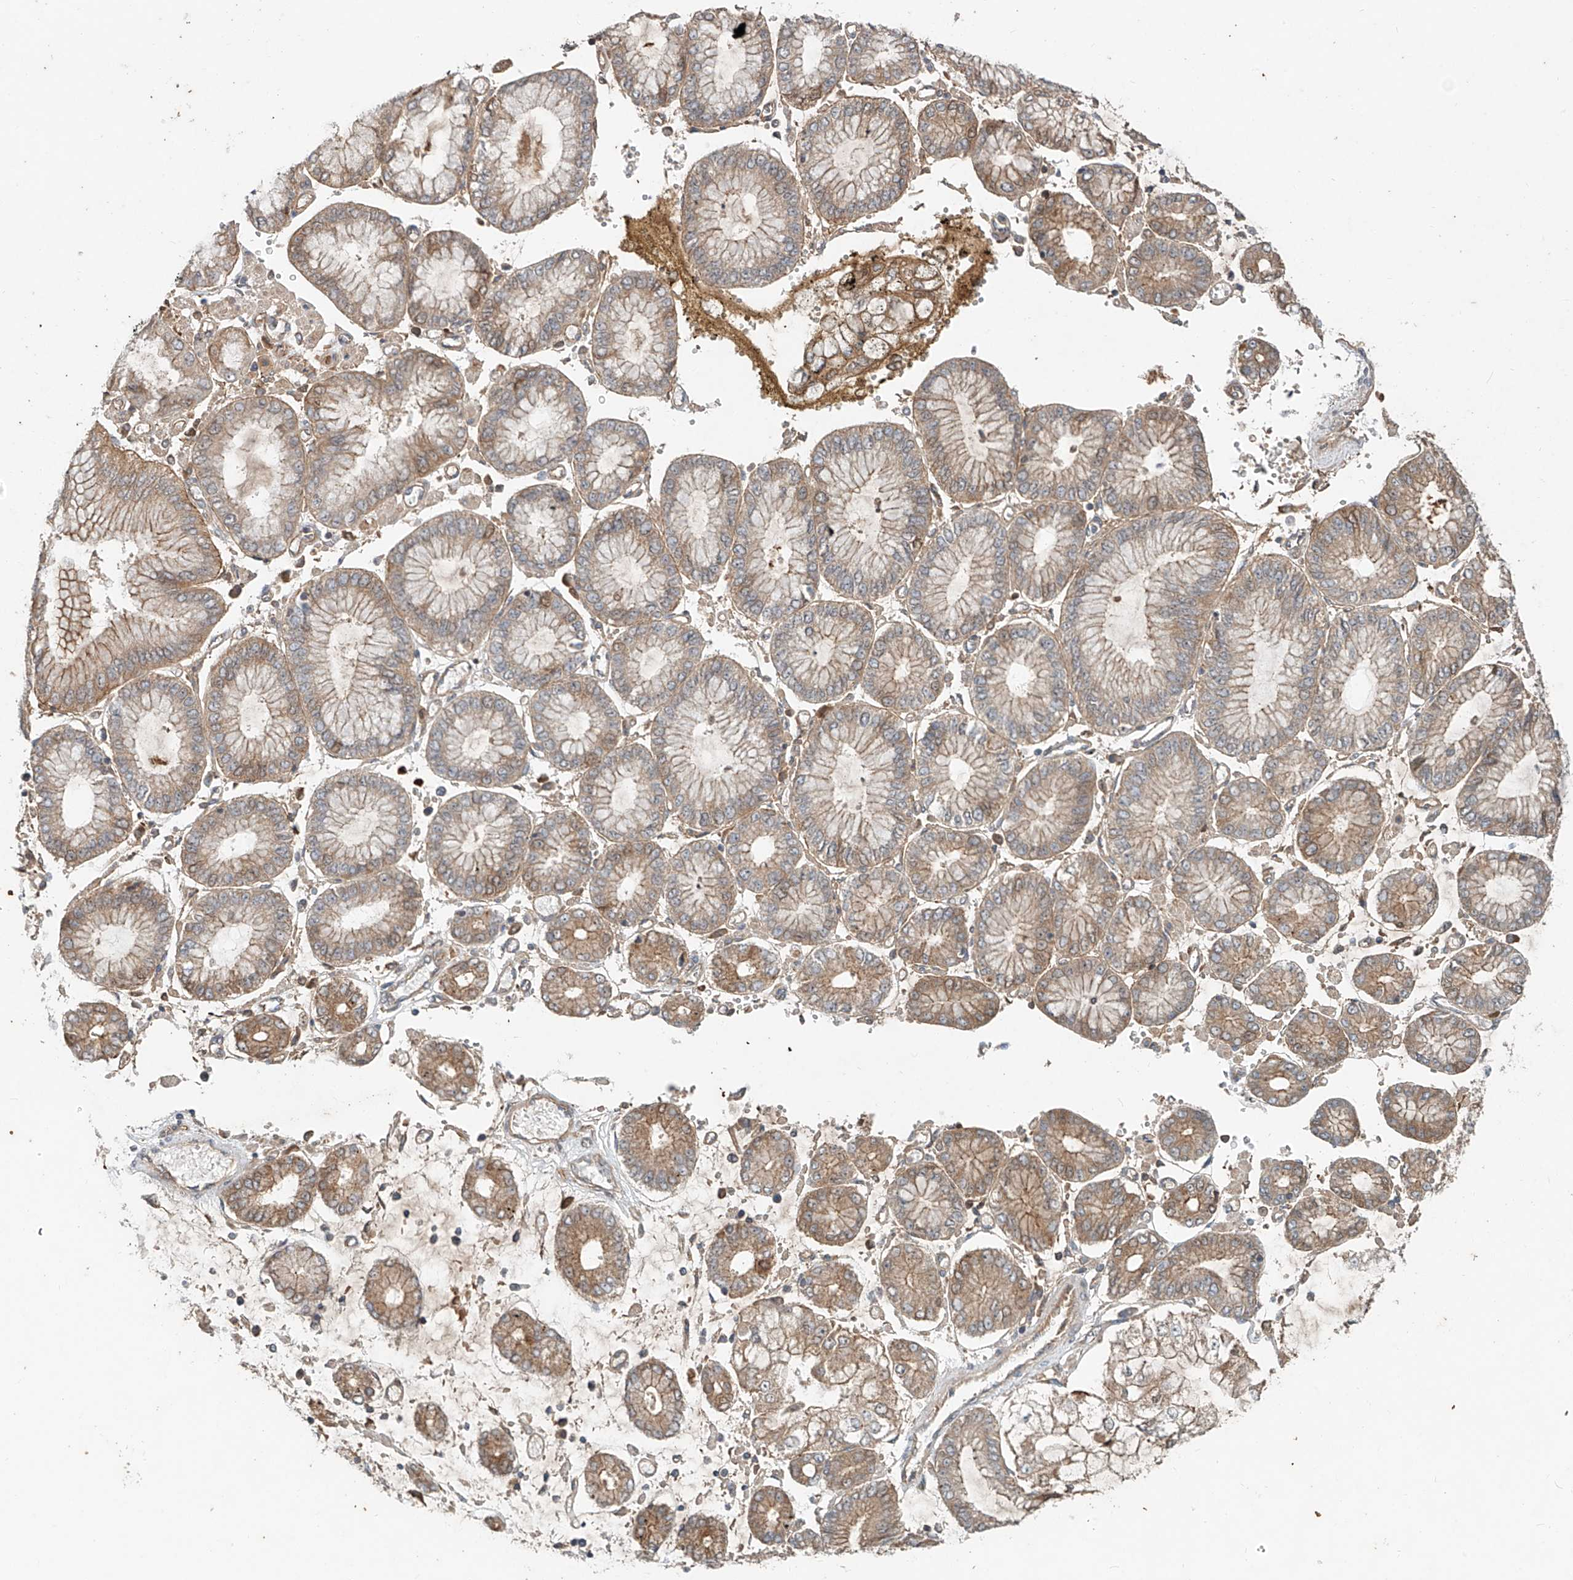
{"staining": {"intensity": "weak", "quantity": ">75%", "location": "cytoplasmic/membranous"}, "tissue": "stomach cancer", "cell_type": "Tumor cells", "image_type": "cancer", "snomed": [{"axis": "morphology", "description": "Adenocarcinoma, NOS"}, {"axis": "topography", "description": "Stomach"}], "caption": "About >75% of tumor cells in stomach adenocarcinoma demonstrate weak cytoplasmic/membranous protein expression as visualized by brown immunohistochemical staining.", "gene": "IER5", "patient": {"sex": "male", "age": 76}}